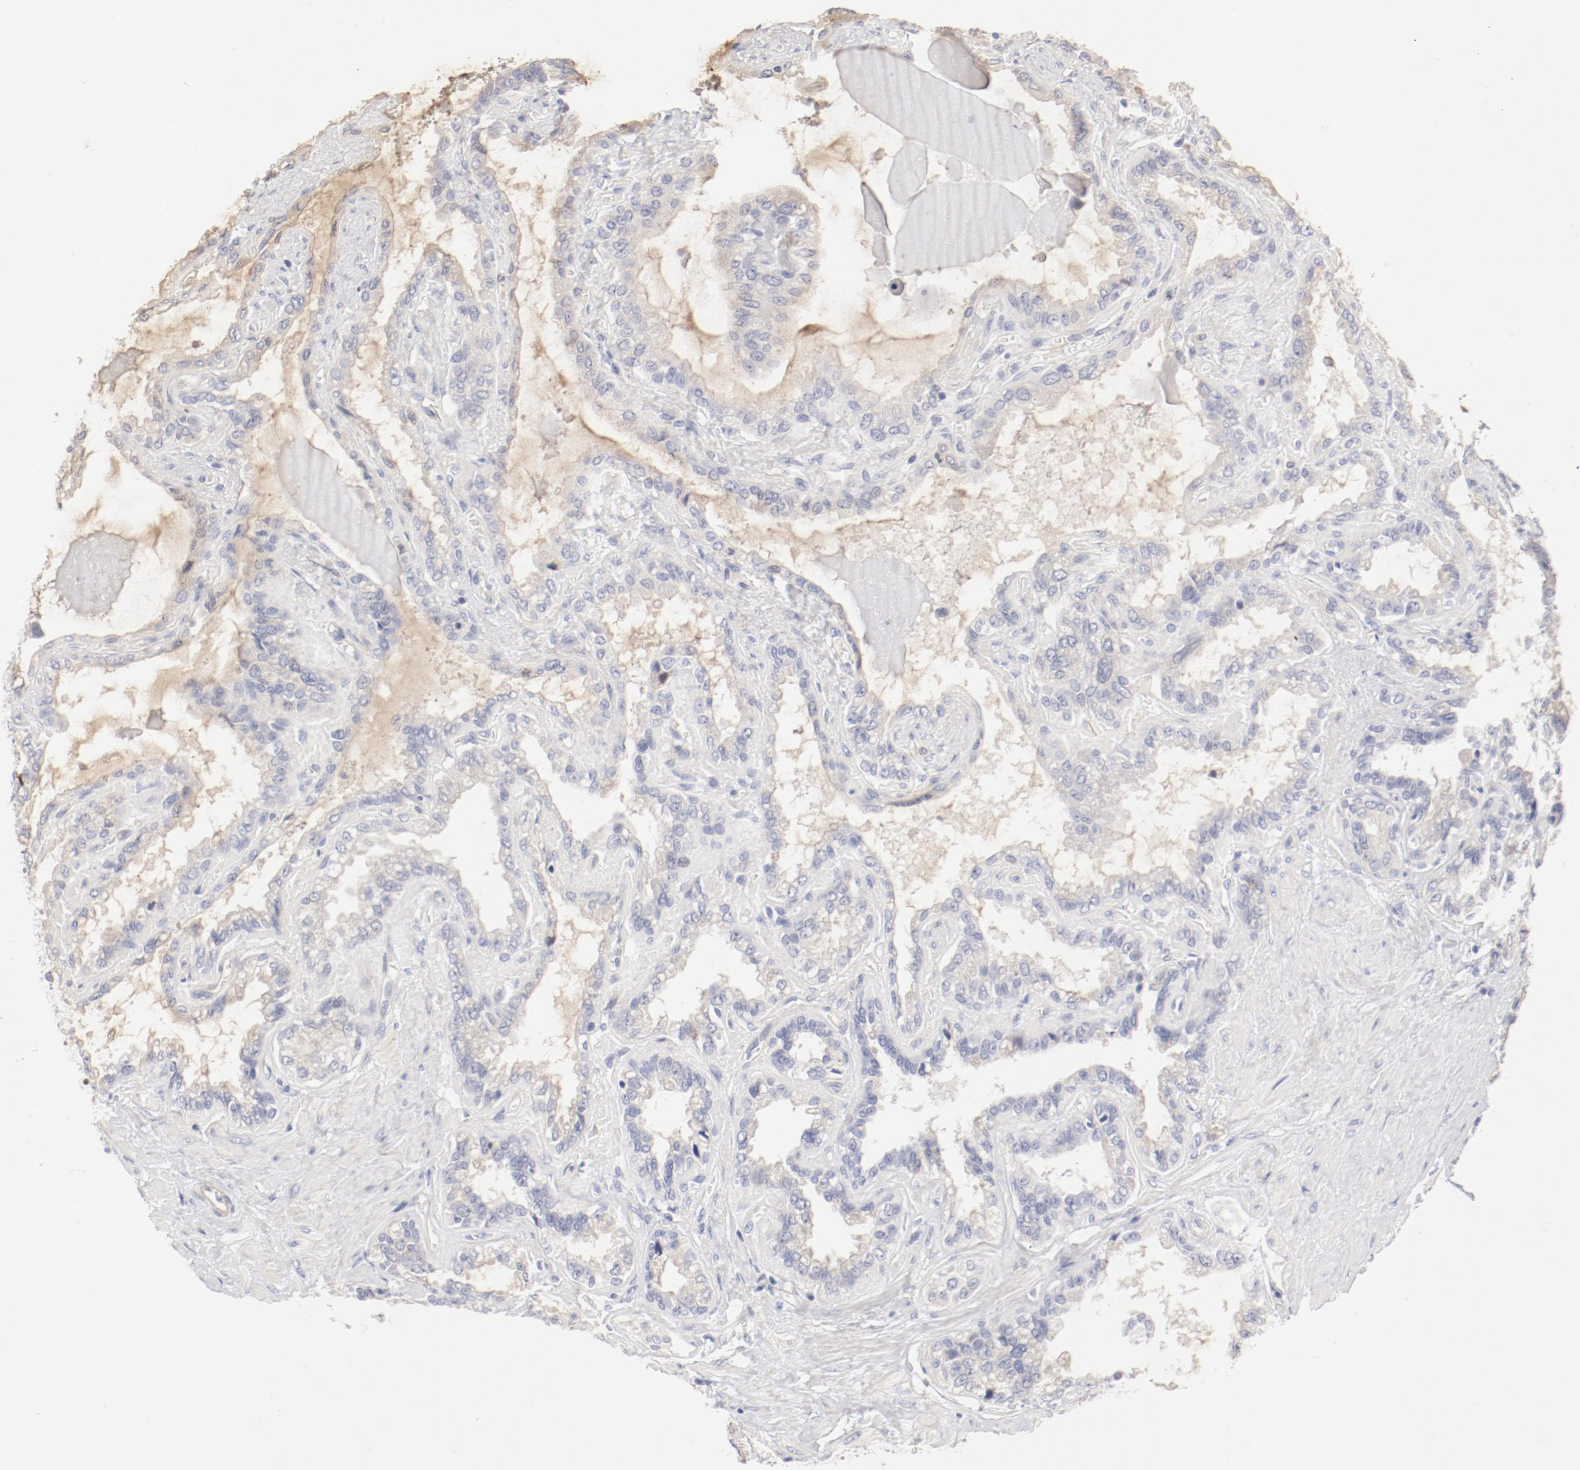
{"staining": {"intensity": "negative", "quantity": "none", "location": "none"}, "tissue": "seminal vesicle", "cell_type": "Glandular cells", "image_type": "normal", "snomed": [{"axis": "morphology", "description": "Normal tissue, NOS"}, {"axis": "morphology", "description": "Inflammation, NOS"}, {"axis": "topography", "description": "Urinary bladder"}, {"axis": "topography", "description": "Prostate"}, {"axis": "topography", "description": "Seminal veicle"}], "caption": "A micrograph of seminal vesicle stained for a protein displays no brown staining in glandular cells. (IHC, brightfield microscopy, high magnification).", "gene": "LAX1", "patient": {"sex": "male", "age": 82}}